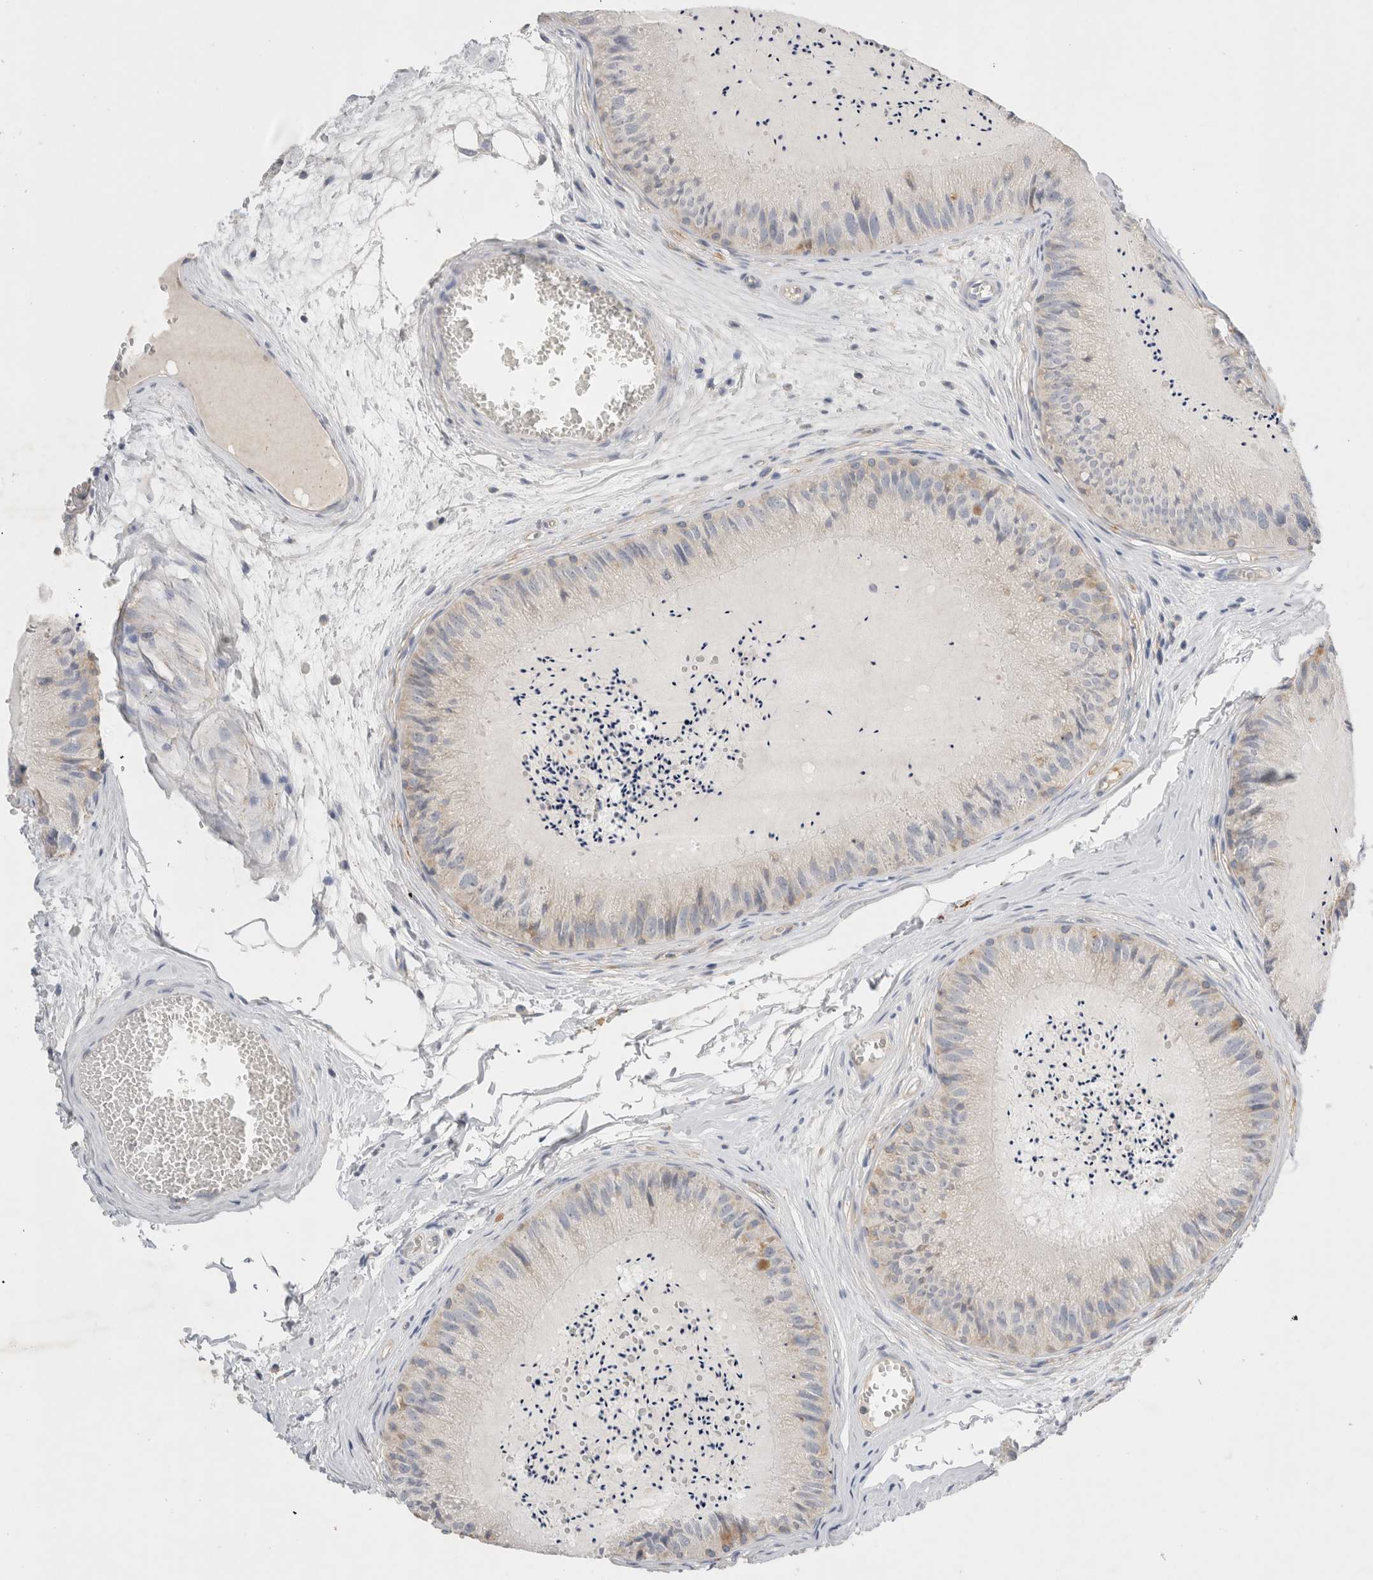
{"staining": {"intensity": "weak", "quantity": "<25%", "location": "cytoplasmic/membranous"}, "tissue": "epididymis", "cell_type": "Glandular cells", "image_type": "normal", "snomed": [{"axis": "morphology", "description": "Normal tissue, NOS"}, {"axis": "topography", "description": "Epididymis"}], "caption": "A photomicrograph of epididymis stained for a protein displays no brown staining in glandular cells.", "gene": "ZNF23", "patient": {"sex": "male", "age": 31}}